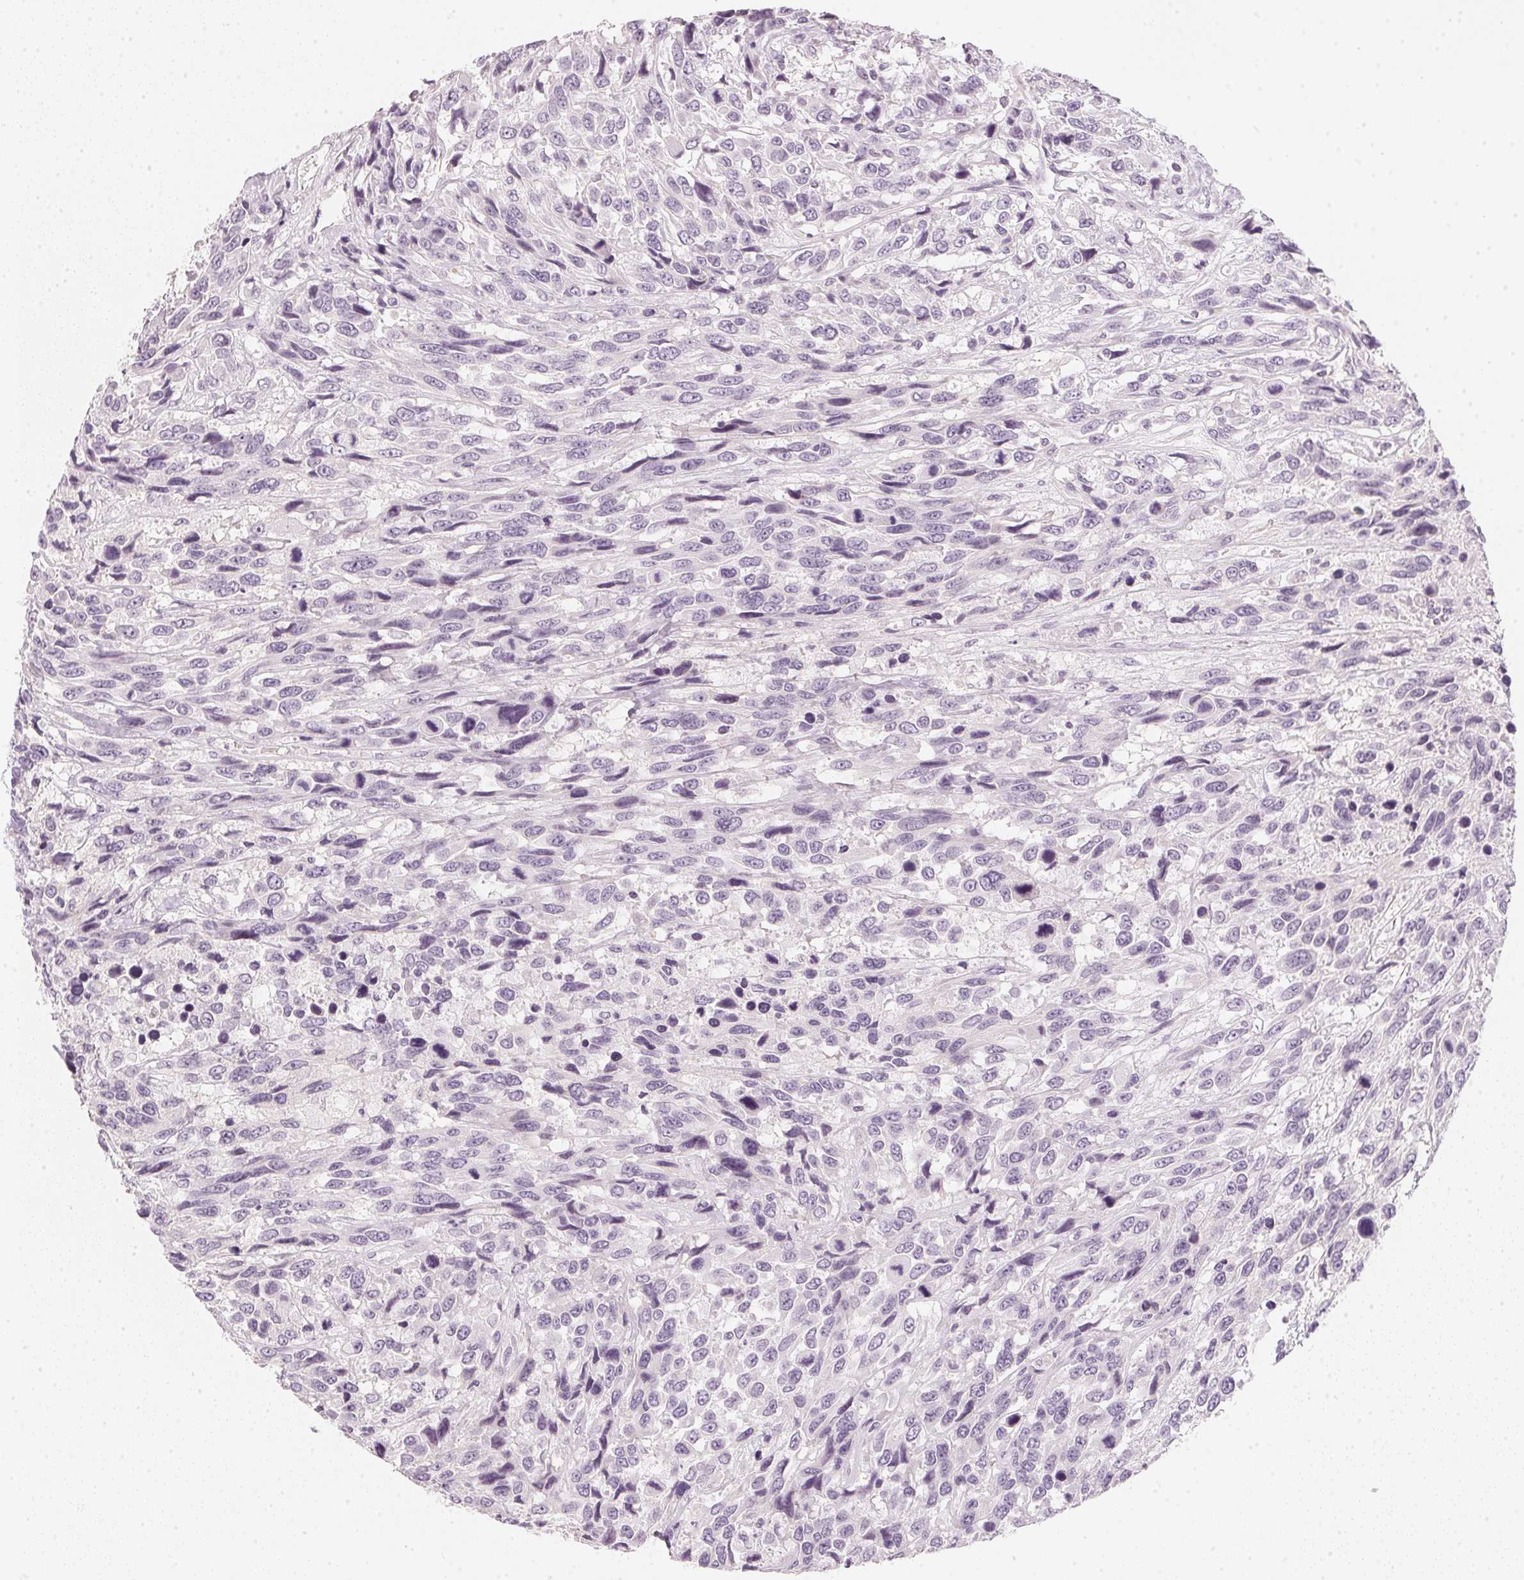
{"staining": {"intensity": "negative", "quantity": "none", "location": "none"}, "tissue": "urothelial cancer", "cell_type": "Tumor cells", "image_type": "cancer", "snomed": [{"axis": "morphology", "description": "Urothelial carcinoma, High grade"}, {"axis": "topography", "description": "Urinary bladder"}], "caption": "Immunohistochemistry image of neoplastic tissue: urothelial carcinoma (high-grade) stained with DAB (3,3'-diaminobenzidine) displays no significant protein expression in tumor cells.", "gene": "CHST4", "patient": {"sex": "female", "age": 70}}